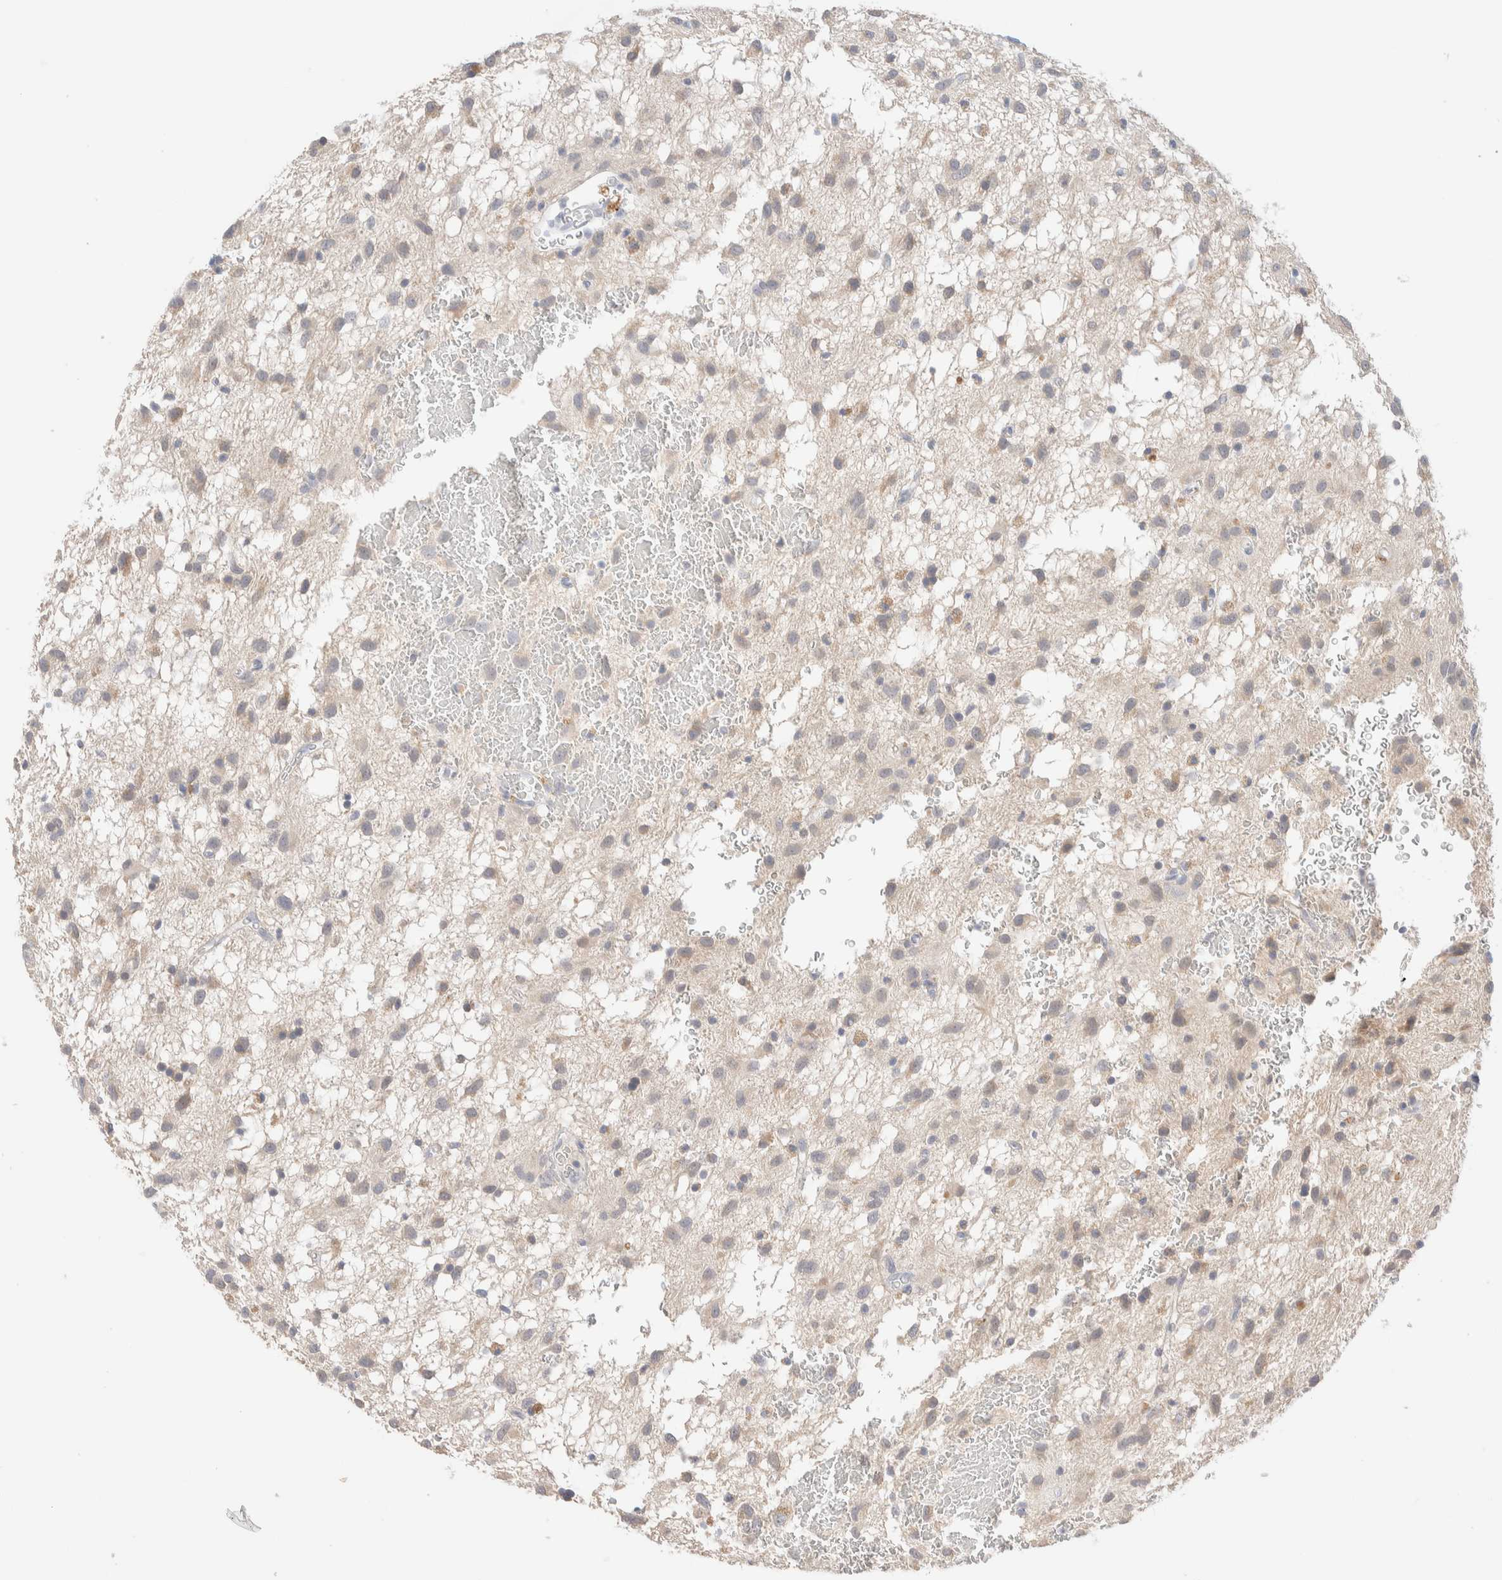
{"staining": {"intensity": "weak", "quantity": "<25%", "location": "cytoplasmic/membranous"}, "tissue": "glioma", "cell_type": "Tumor cells", "image_type": "cancer", "snomed": [{"axis": "morphology", "description": "Glioma, malignant, Low grade"}, {"axis": "topography", "description": "Brain"}], "caption": "Immunohistochemistry of malignant glioma (low-grade) demonstrates no expression in tumor cells. (DAB IHC, high magnification).", "gene": "RIDA", "patient": {"sex": "male", "age": 77}}